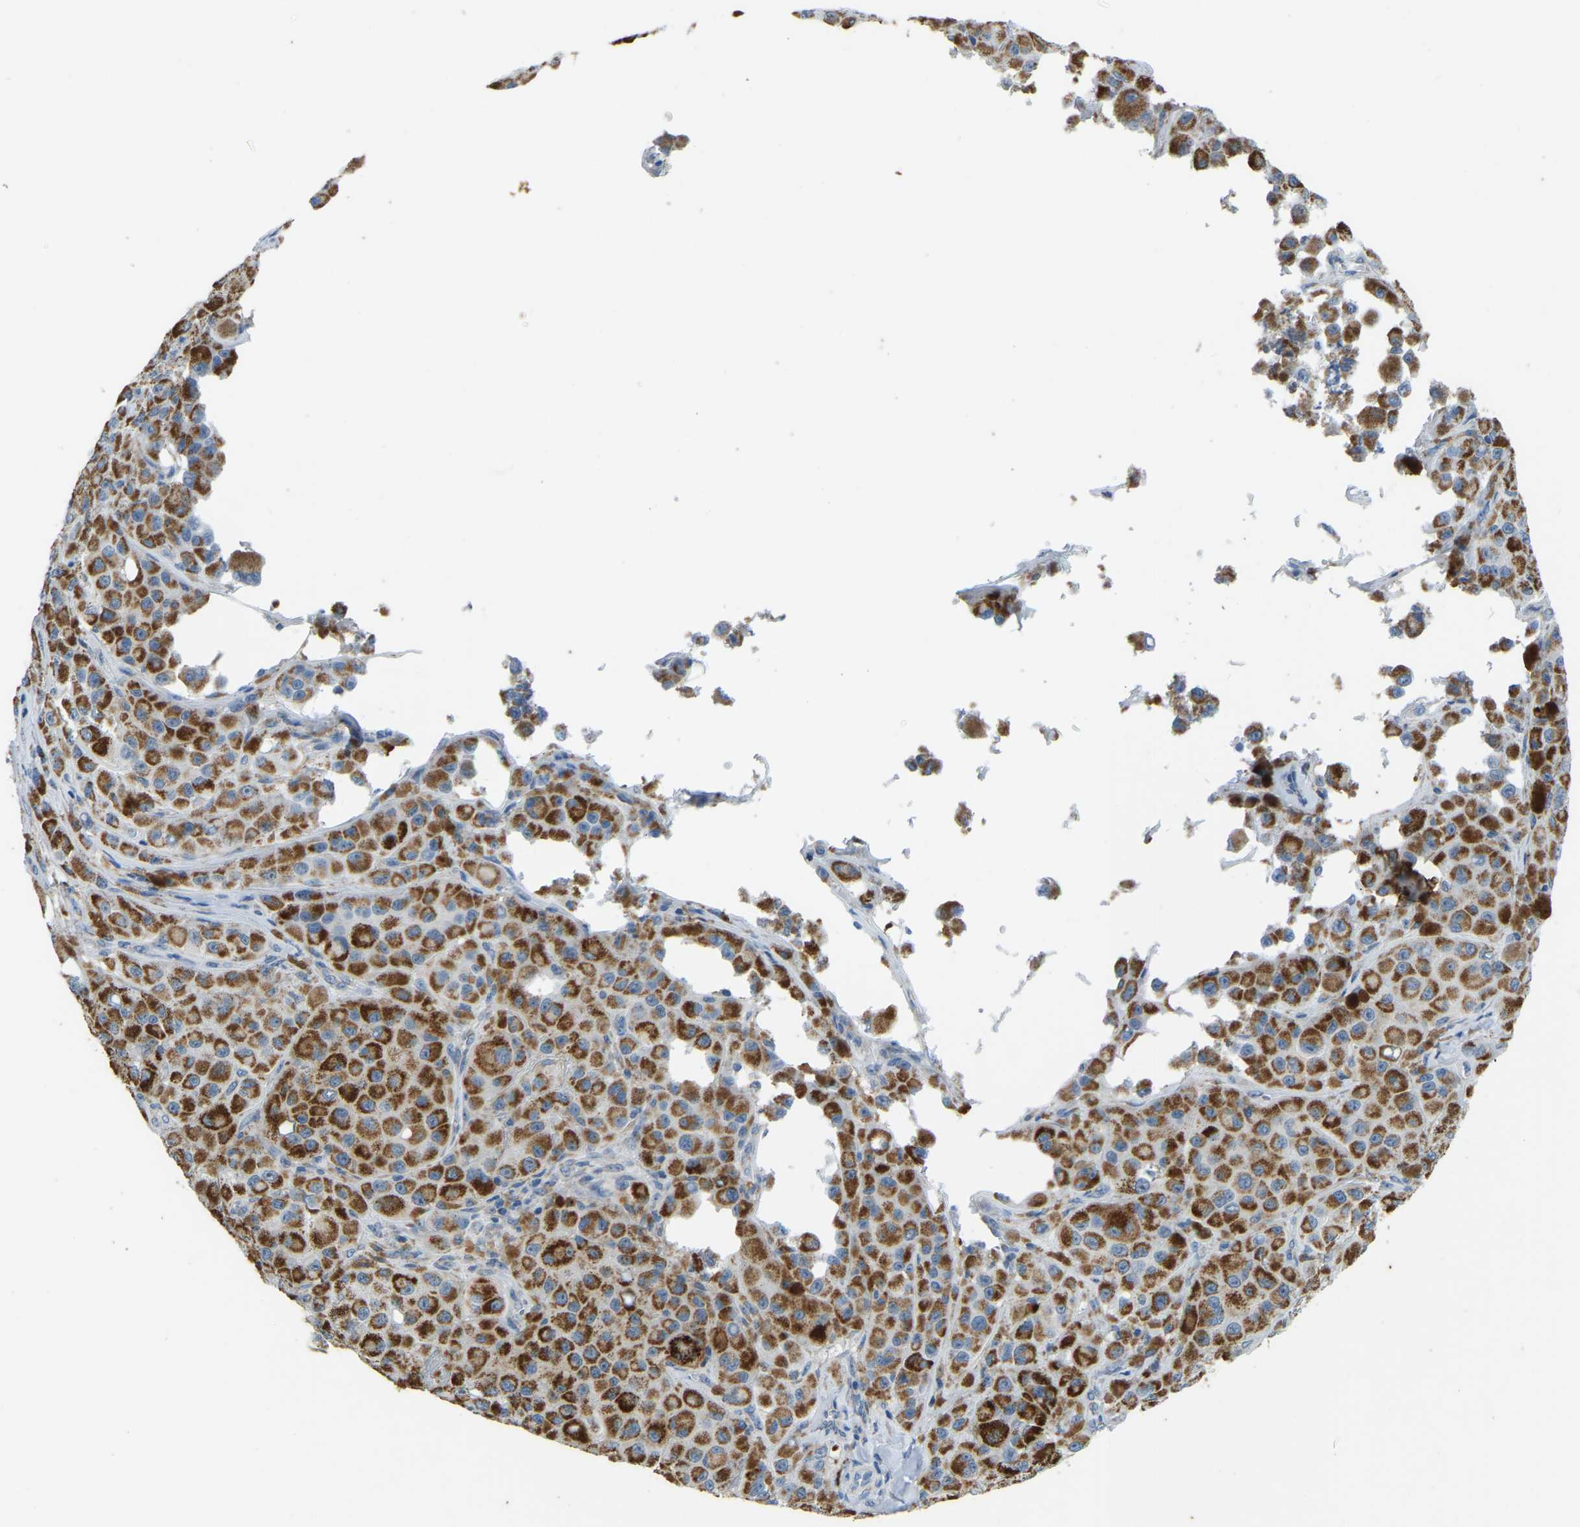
{"staining": {"intensity": "strong", "quantity": ">75%", "location": "cytoplasmic/membranous"}, "tissue": "melanoma", "cell_type": "Tumor cells", "image_type": "cancer", "snomed": [{"axis": "morphology", "description": "Malignant melanoma, NOS"}, {"axis": "topography", "description": "Skin"}], "caption": "This histopathology image exhibits IHC staining of melanoma, with high strong cytoplasmic/membranous positivity in approximately >75% of tumor cells.", "gene": "ZNF200", "patient": {"sex": "male", "age": 84}}